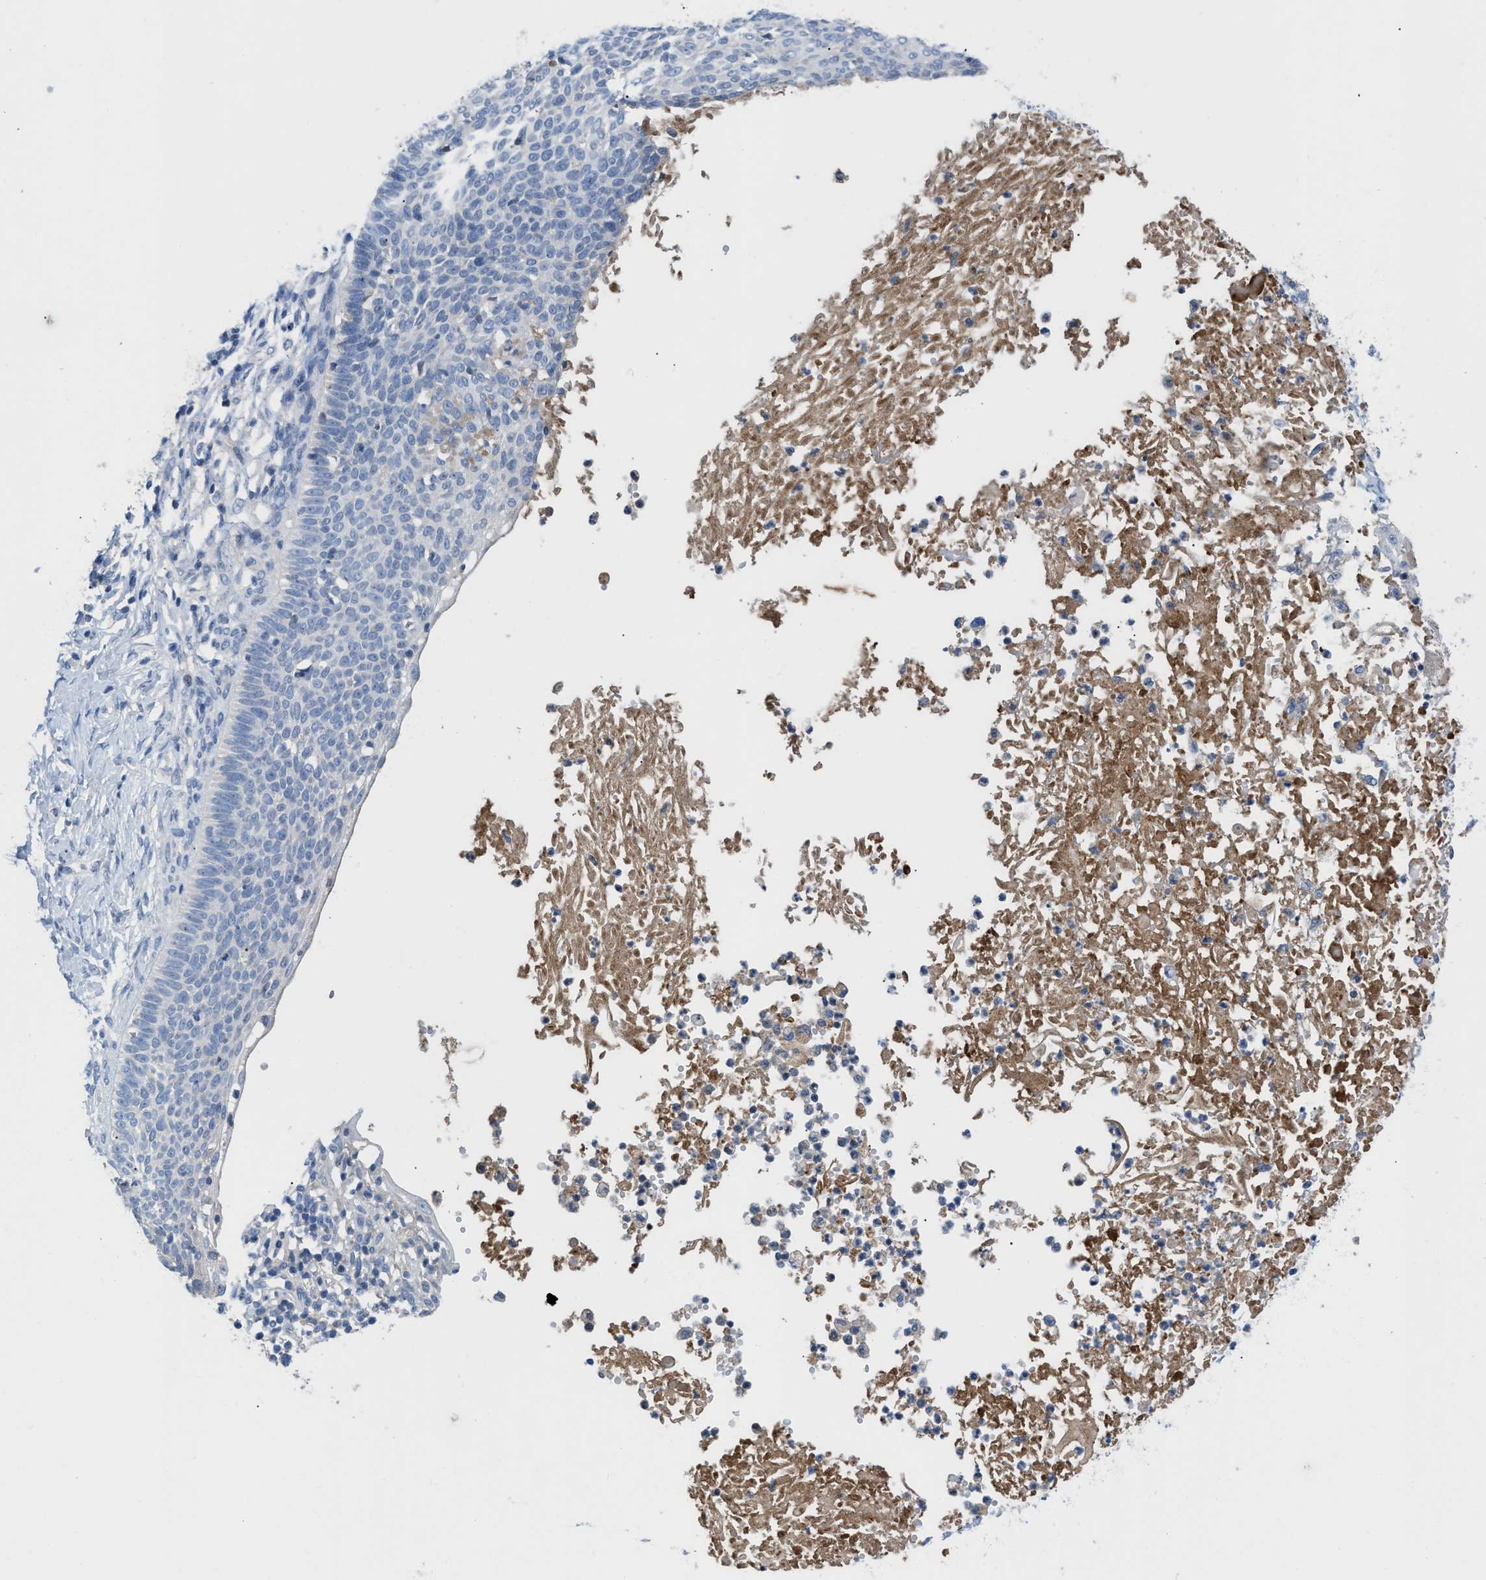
{"staining": {"intensity": "negative", "quantity": "none", "location": "none"}, "tissue": "skin cancer", "cell_type": "Tumor cells", "image_type": "cancer", "snomed": [{"axis": "morphology", "description": "Normal tissue, NOS"}, {"axis": "morphology", "description": "Basal cell carcinoma"}, {"axis": "topography", "description": "Skin"}], "caption": "This is an immunohistochemistry image of human skin basal cell carcinoma. There is no staining in tumor cells.", "gene": "HPX", "patient": {"sex": "male", "age": 87}}